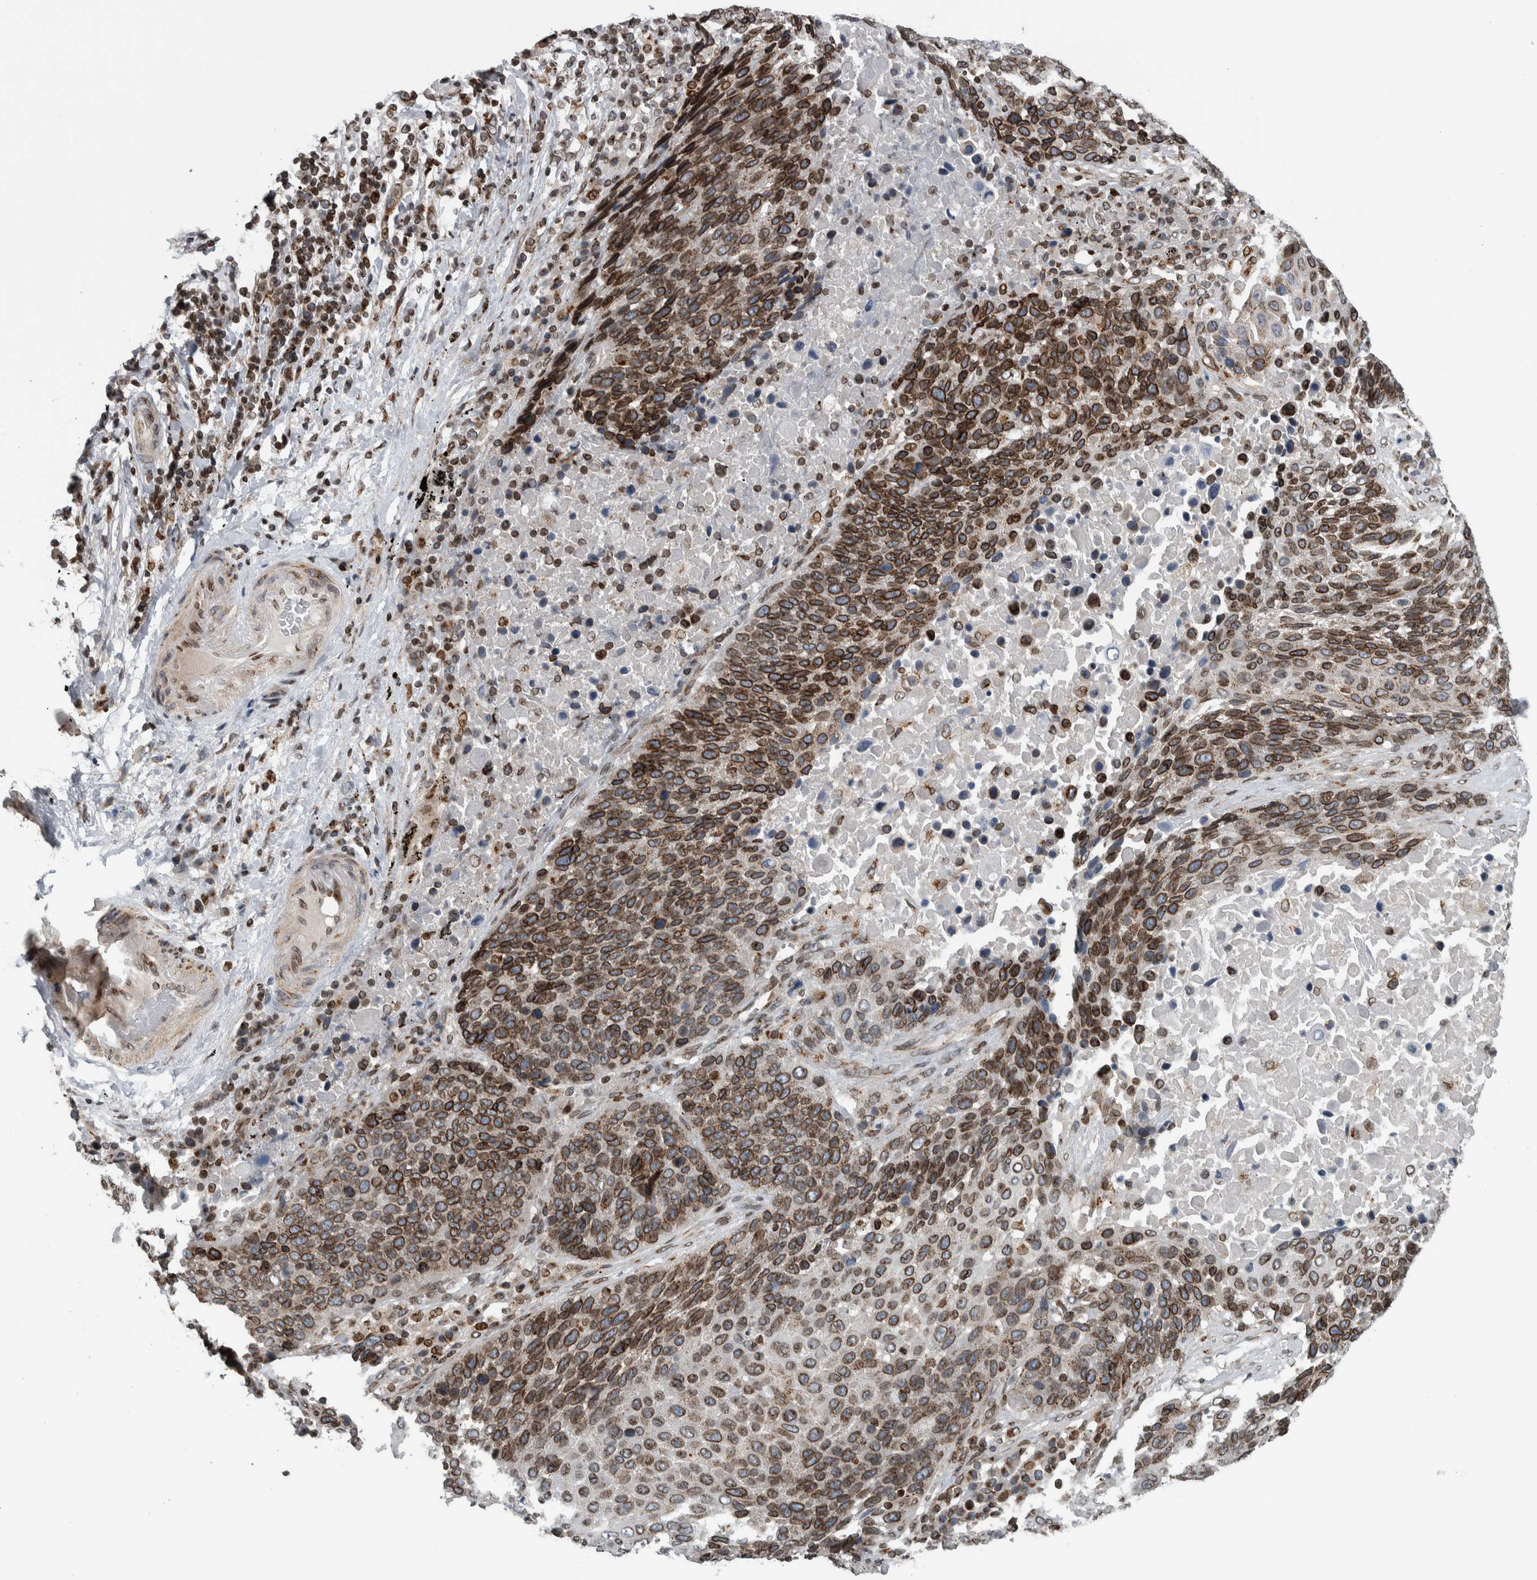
{"staining": {"intensity": "moderate", "quantity": ">75%", "location": "cytoplasmic/membranous,nuclear"}, "tissue": "lung cancer", "cell_type": "Tumor cells", "image_type": "cancer", "snomed": [{"axis": "morphology", "description": "Squamous cell carcinoma, NOS"}, {"axis": "topography", "description": "Lung"}], "caption": "Brown immunohistochemical staining in squamous cell carcinoma (lung) demonstrates moderate cytoplasmic/membranous and nuclear positivity in about >75% of tumor cells.", "gene": "FAM135B", "patient": {"sex": "male", "age": 66}}